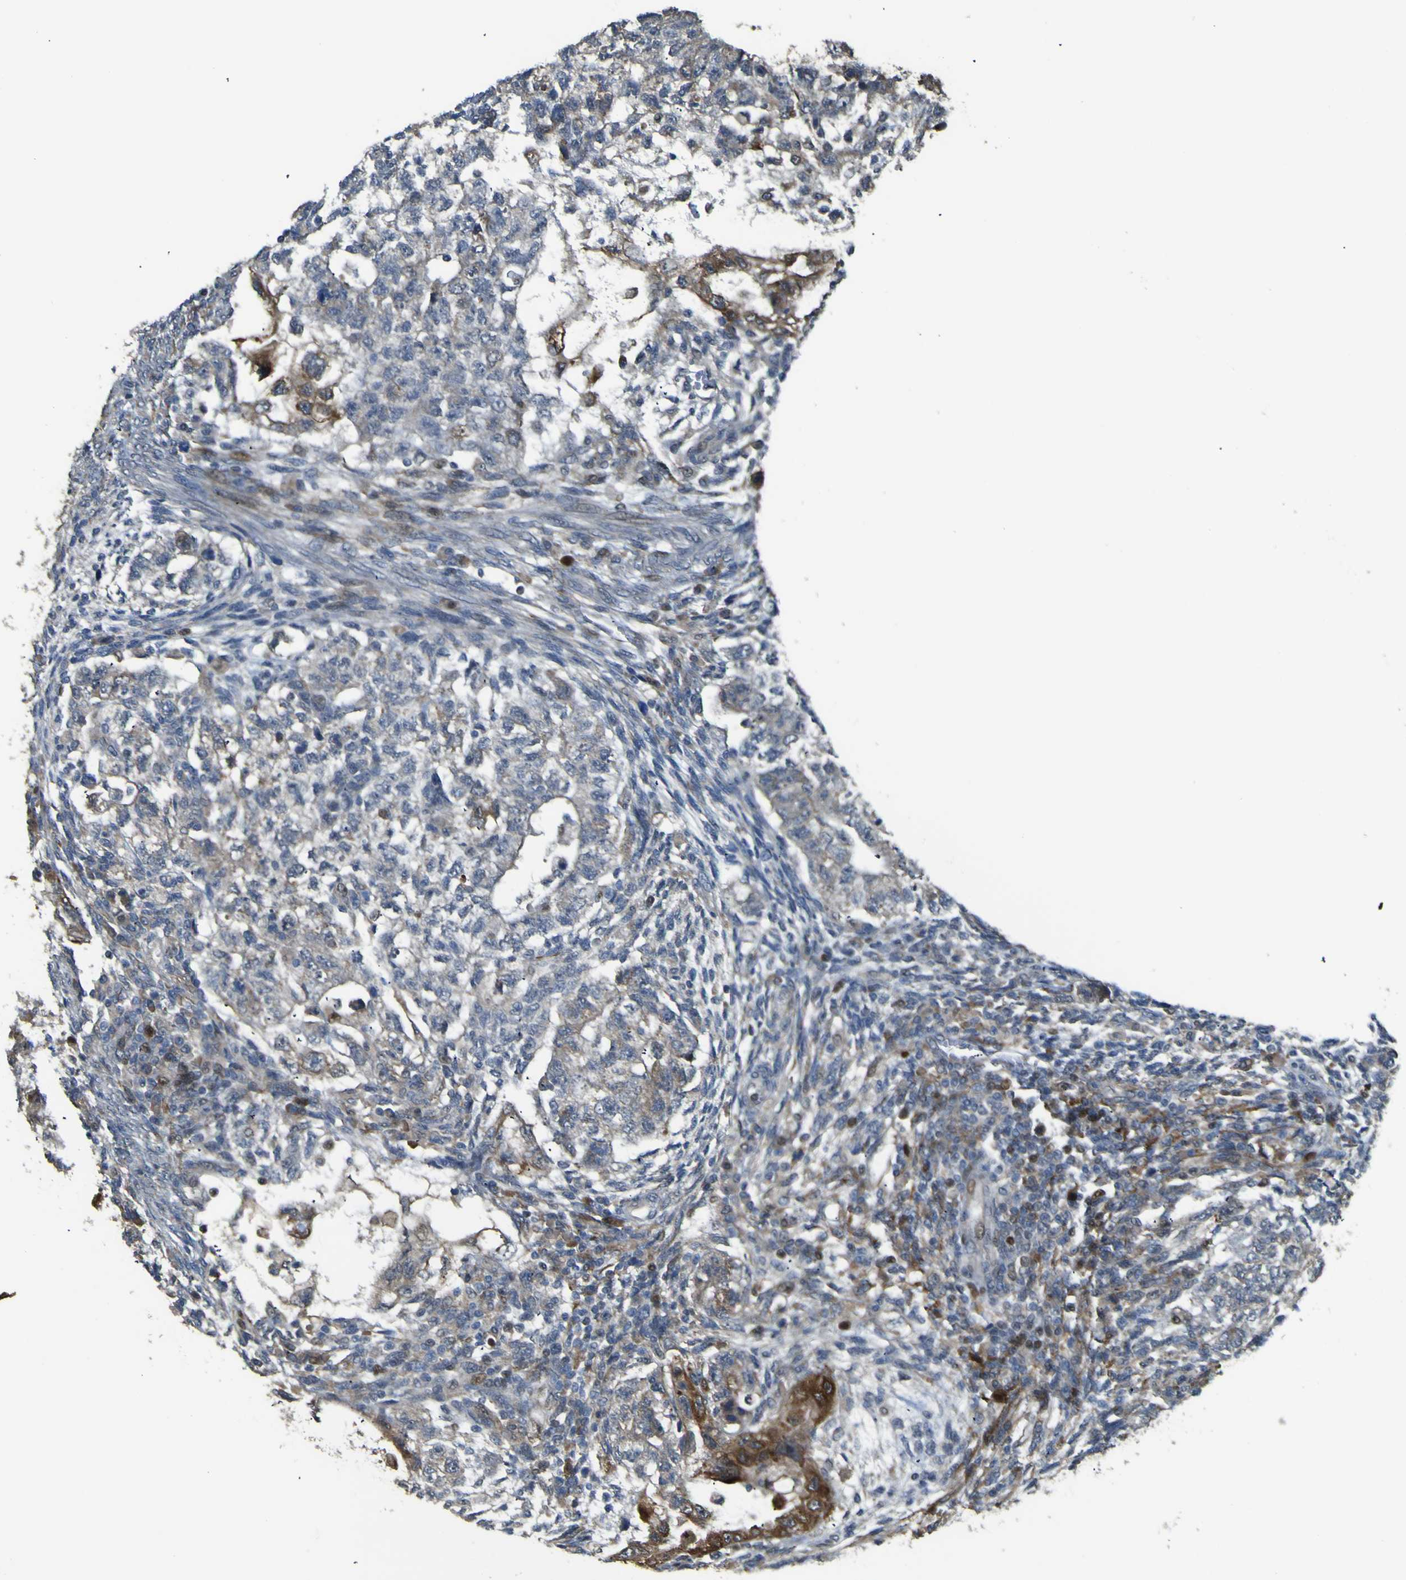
{"staining": {"intensity": "moderate", "quantity": "<25%", "location": "cytoplasmic/membranous"}, "tissue": "testis cancer", "cell_type": "Tumor cells", "image_type": "cancer", "snomed": [{"axis": "morphology", "description": "Normal tissue, NOS"}, {"axis": "morphology", "description": "Carcinoma, Embryonal, NOS"}, {"axis": "topography", "description": "Testis"}], "caption": "This is a micrograph of immunohistochemistry (IHC) staining of testis cancer, which shows moderate expression in the cytoplasmic/membranous of tumor cells.", "gene": "LBHD1", "patient": {"sex": "male", "age": 36}}